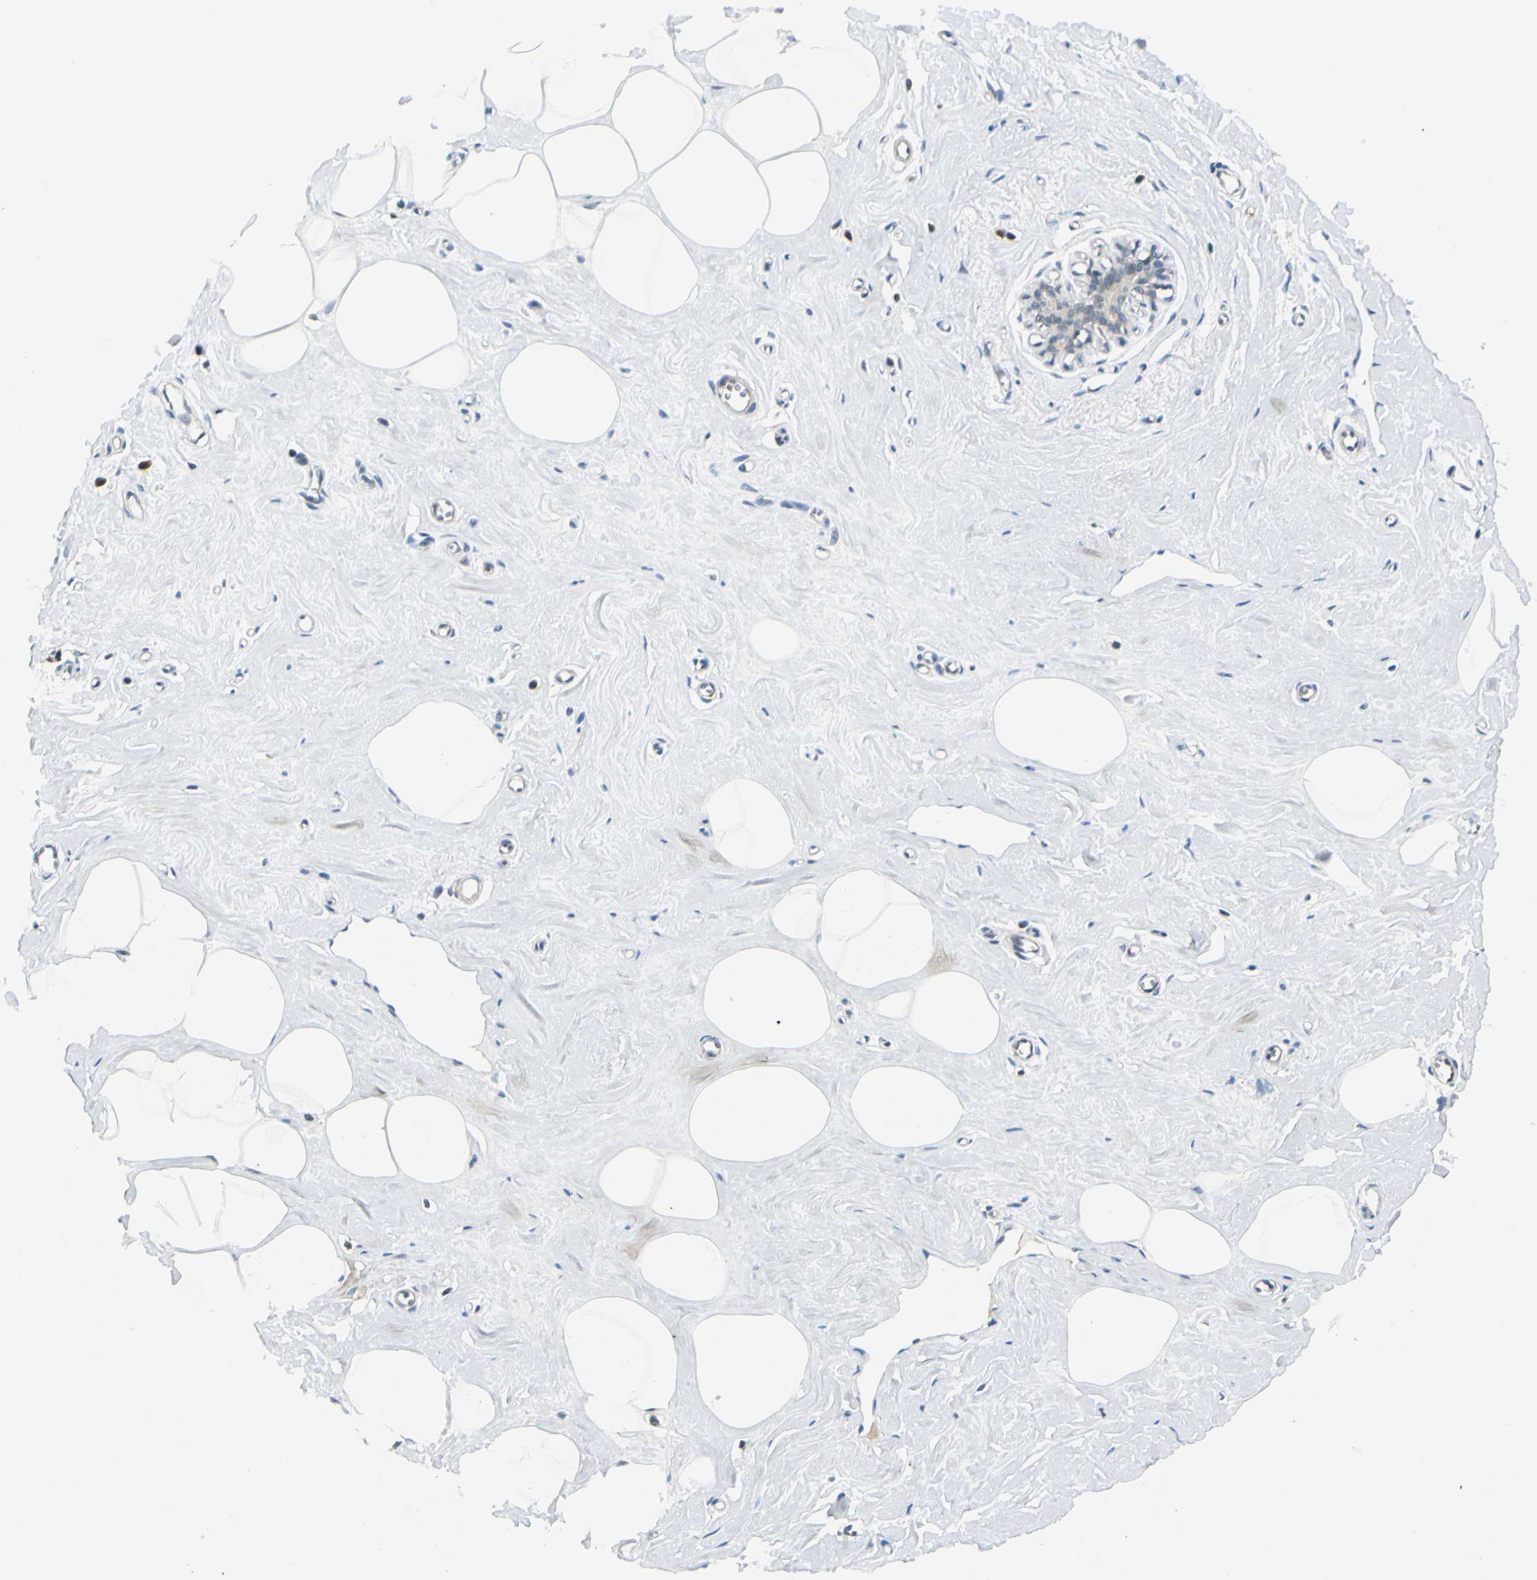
{"staining": {"intensity": "negative", "quantity": "none", "location": "none"}, "tissue": "breast", "cell_type": "Adipocytes", "image_type": "normal", "snomed": [{"axis": "morphology", "description": "Normal tissue, NOS"}, {"axis": "topography", "description": "Breast"}], "caption": "DAB immunohistochemical staining of benign breast exhibits no significant expression in adipocytes. The staining was performed using DAB to visualize the protein expression in brown, while the nuclei were stained in blue with hematoxylin (Magnification: 20x).", "gene": "BNIP1", "patient": {"sex": "female", "age": 45}}